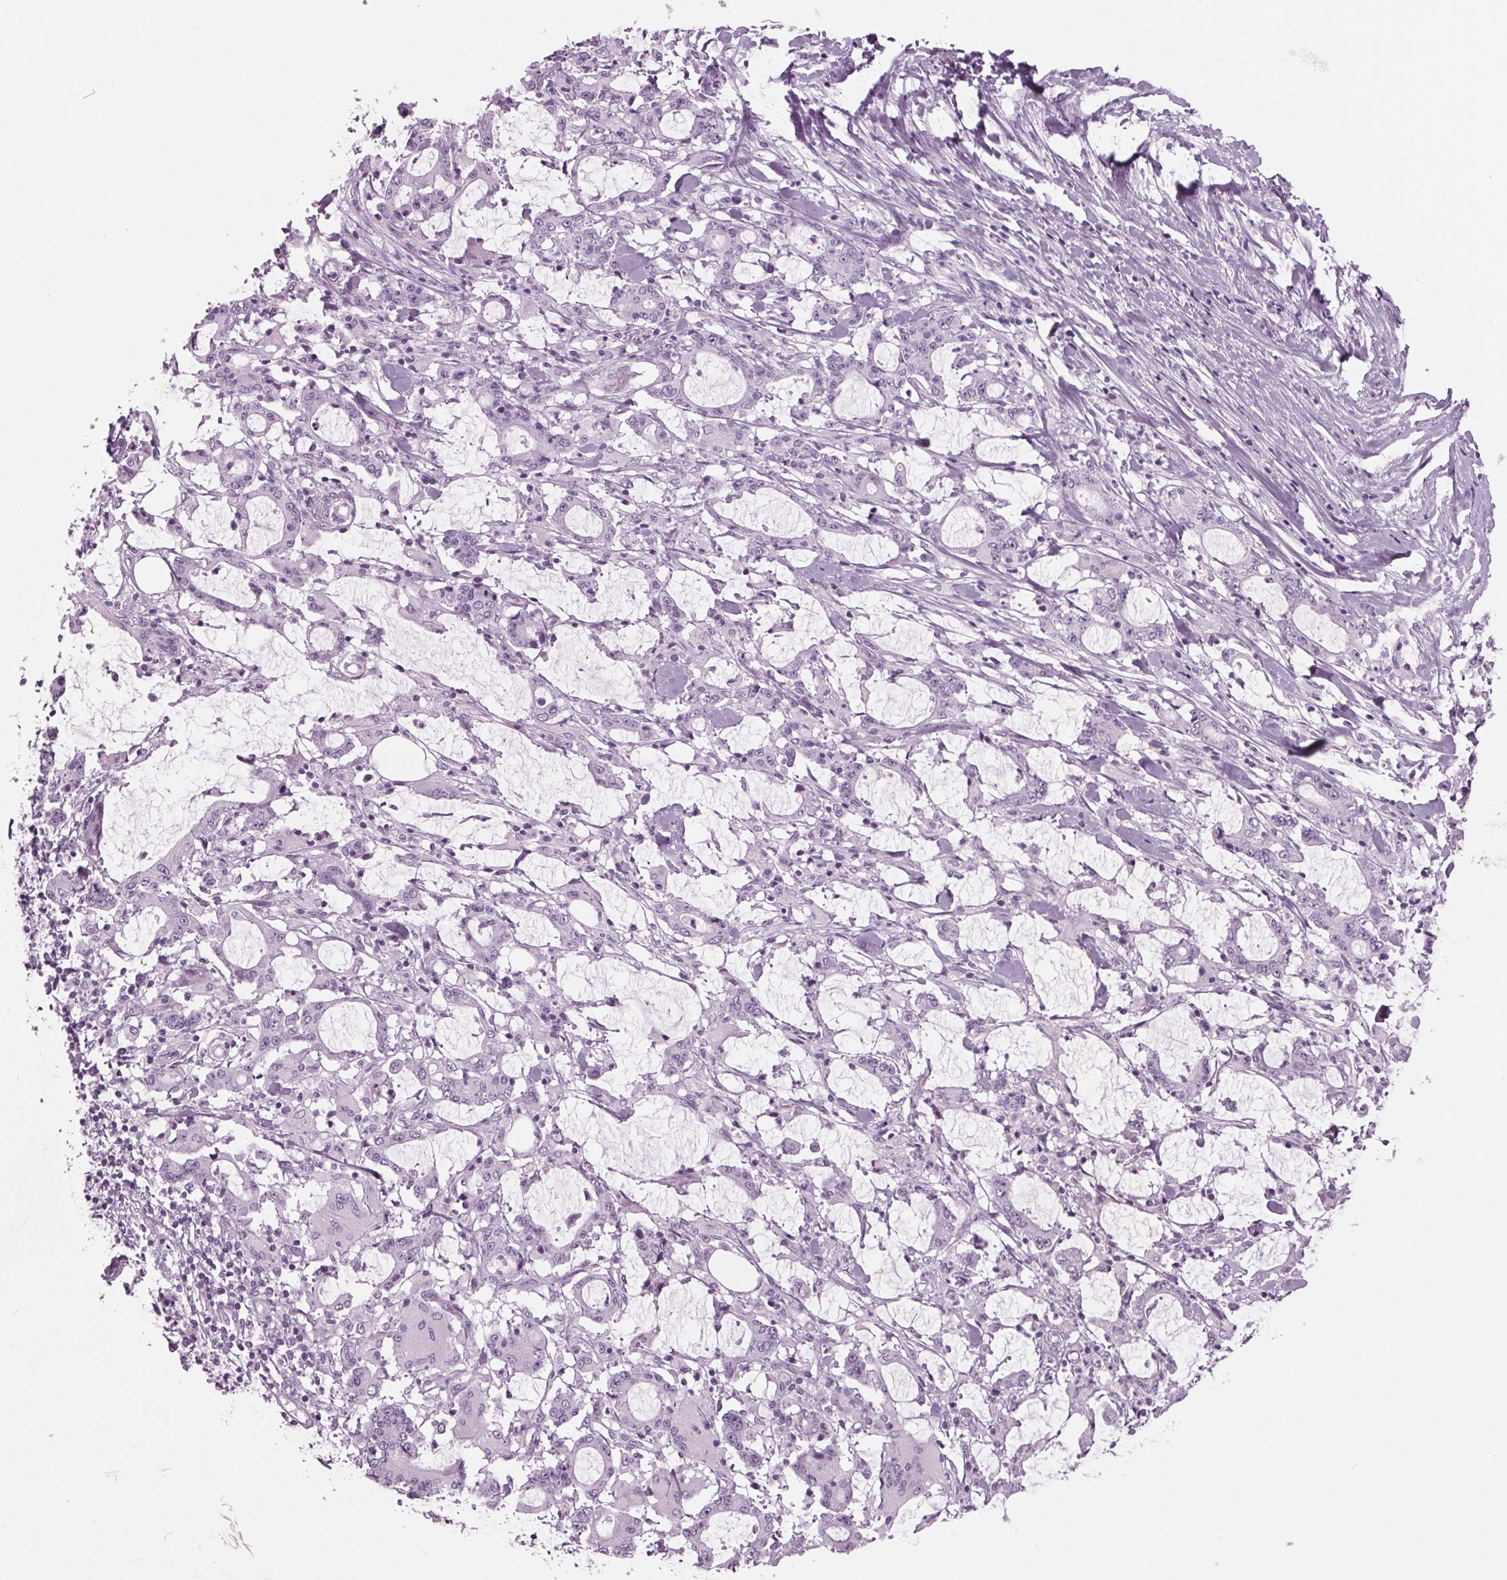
{"staining": {"intensity": "negative", "quantity": "none", "location": "none"}, "tissue": "stomach cancer", "cell_type": "Tumor cells", "image_type": "cancer", "snomed": [{"axis": "morphology", "description": "Adenocarcinoma, NOS"}, {"axis": "topography", "description": "Stomach, upper"}], "caption": "Tumor cells show no significant protein positivity in stomach adenocarcinoma.", "gene": "BHLHE22", "patient": {"sex": "male", "age": 68}}